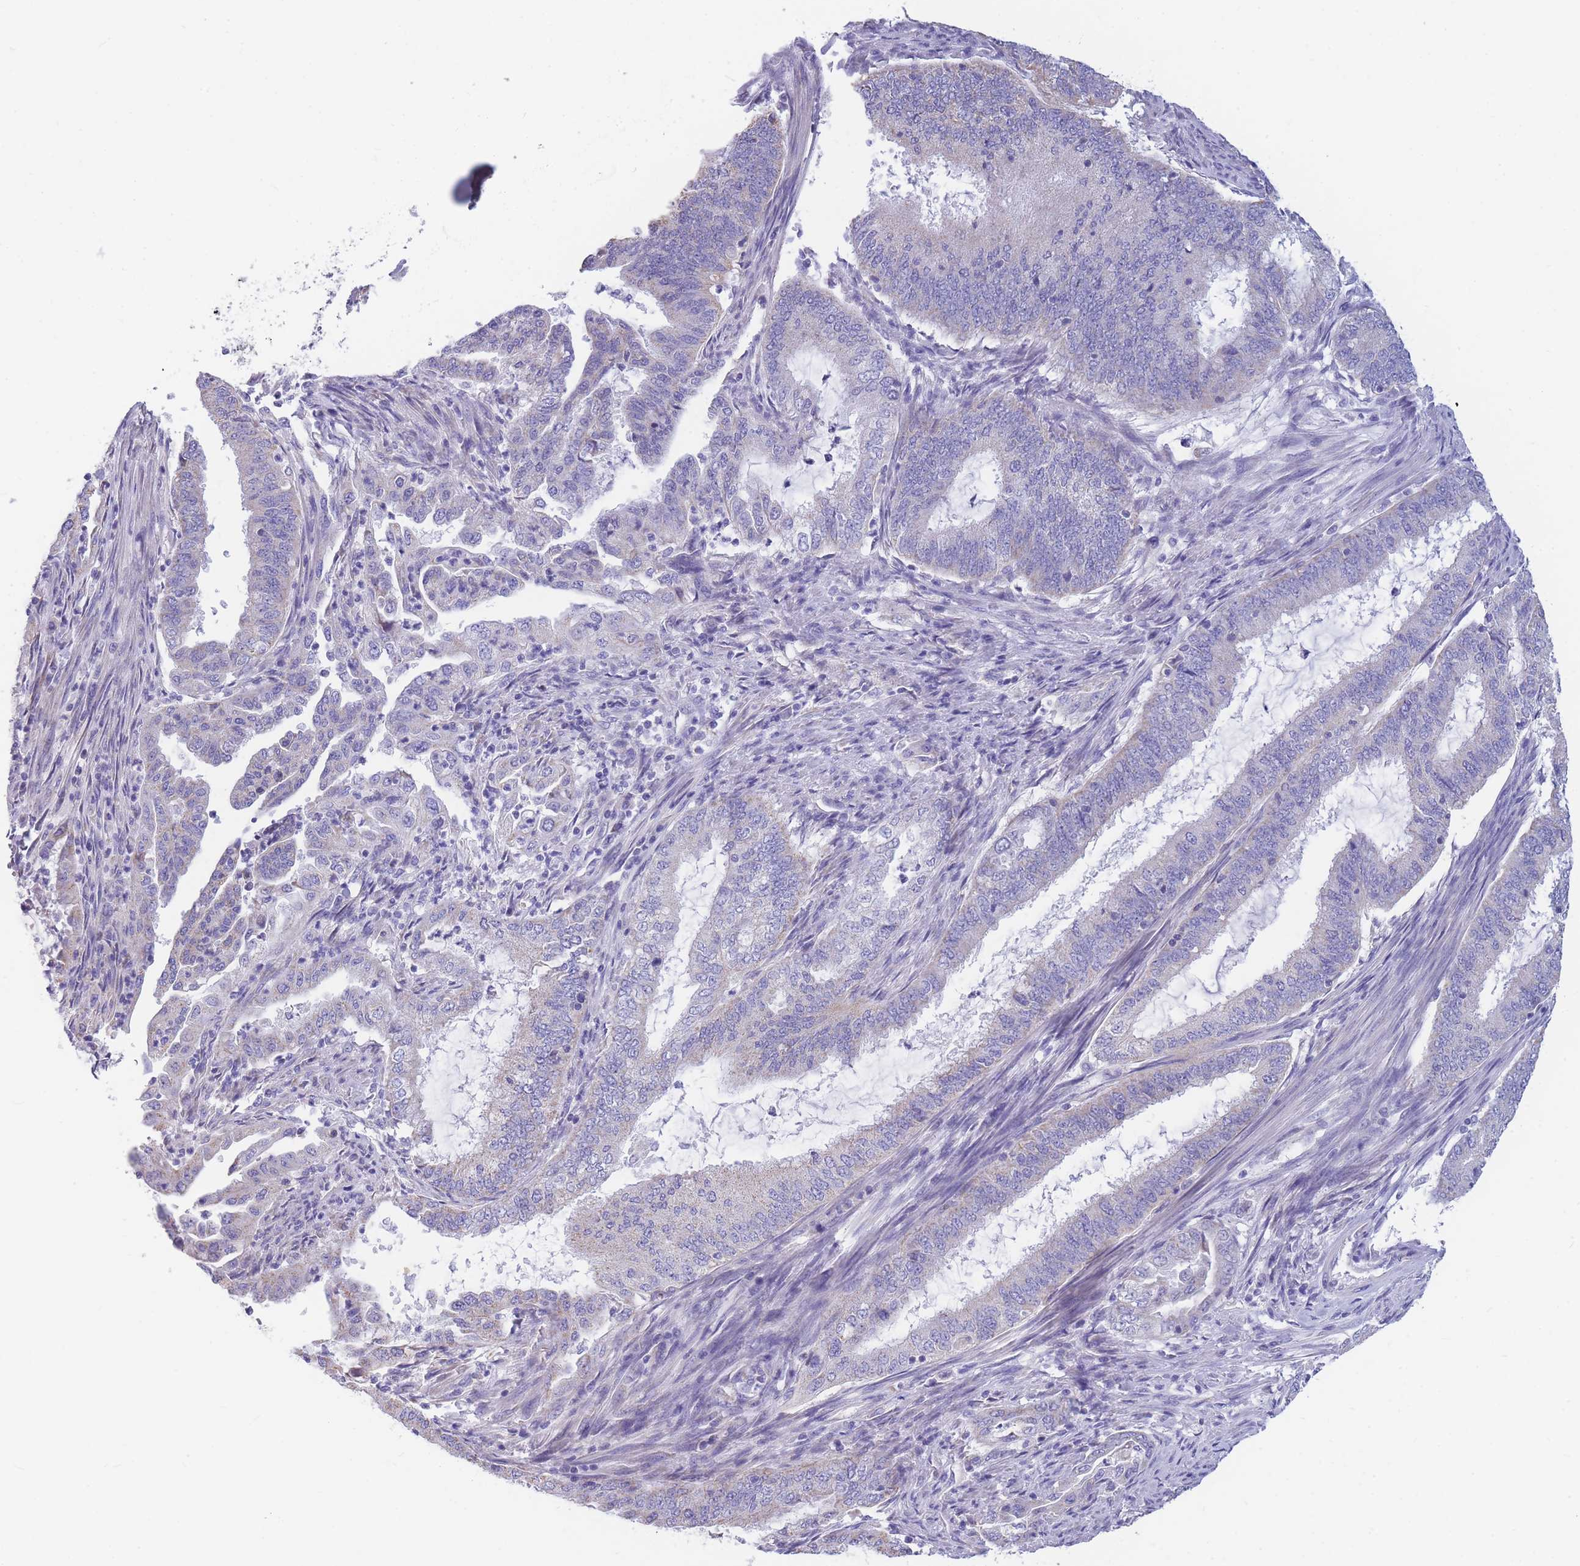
{"staining": {"intensity": "negative", "quantity": "none", "location": "none"}, "tissue": "endometrial cancer", "cell_type": "Tumor cells", "image_type": "cancer", "snomed": [{"axis": "morphology", "description": "Adenocarcinoma, NOS"}, {"axis": "topography", "description": "Endometrium"}], "caption": "IHC micrograph of endometrial cancer stained for a protein (brown), which displays no expression in tumor cells.", "gene": "DHRS11", "patient": {"sex": "female", "age": 51}}